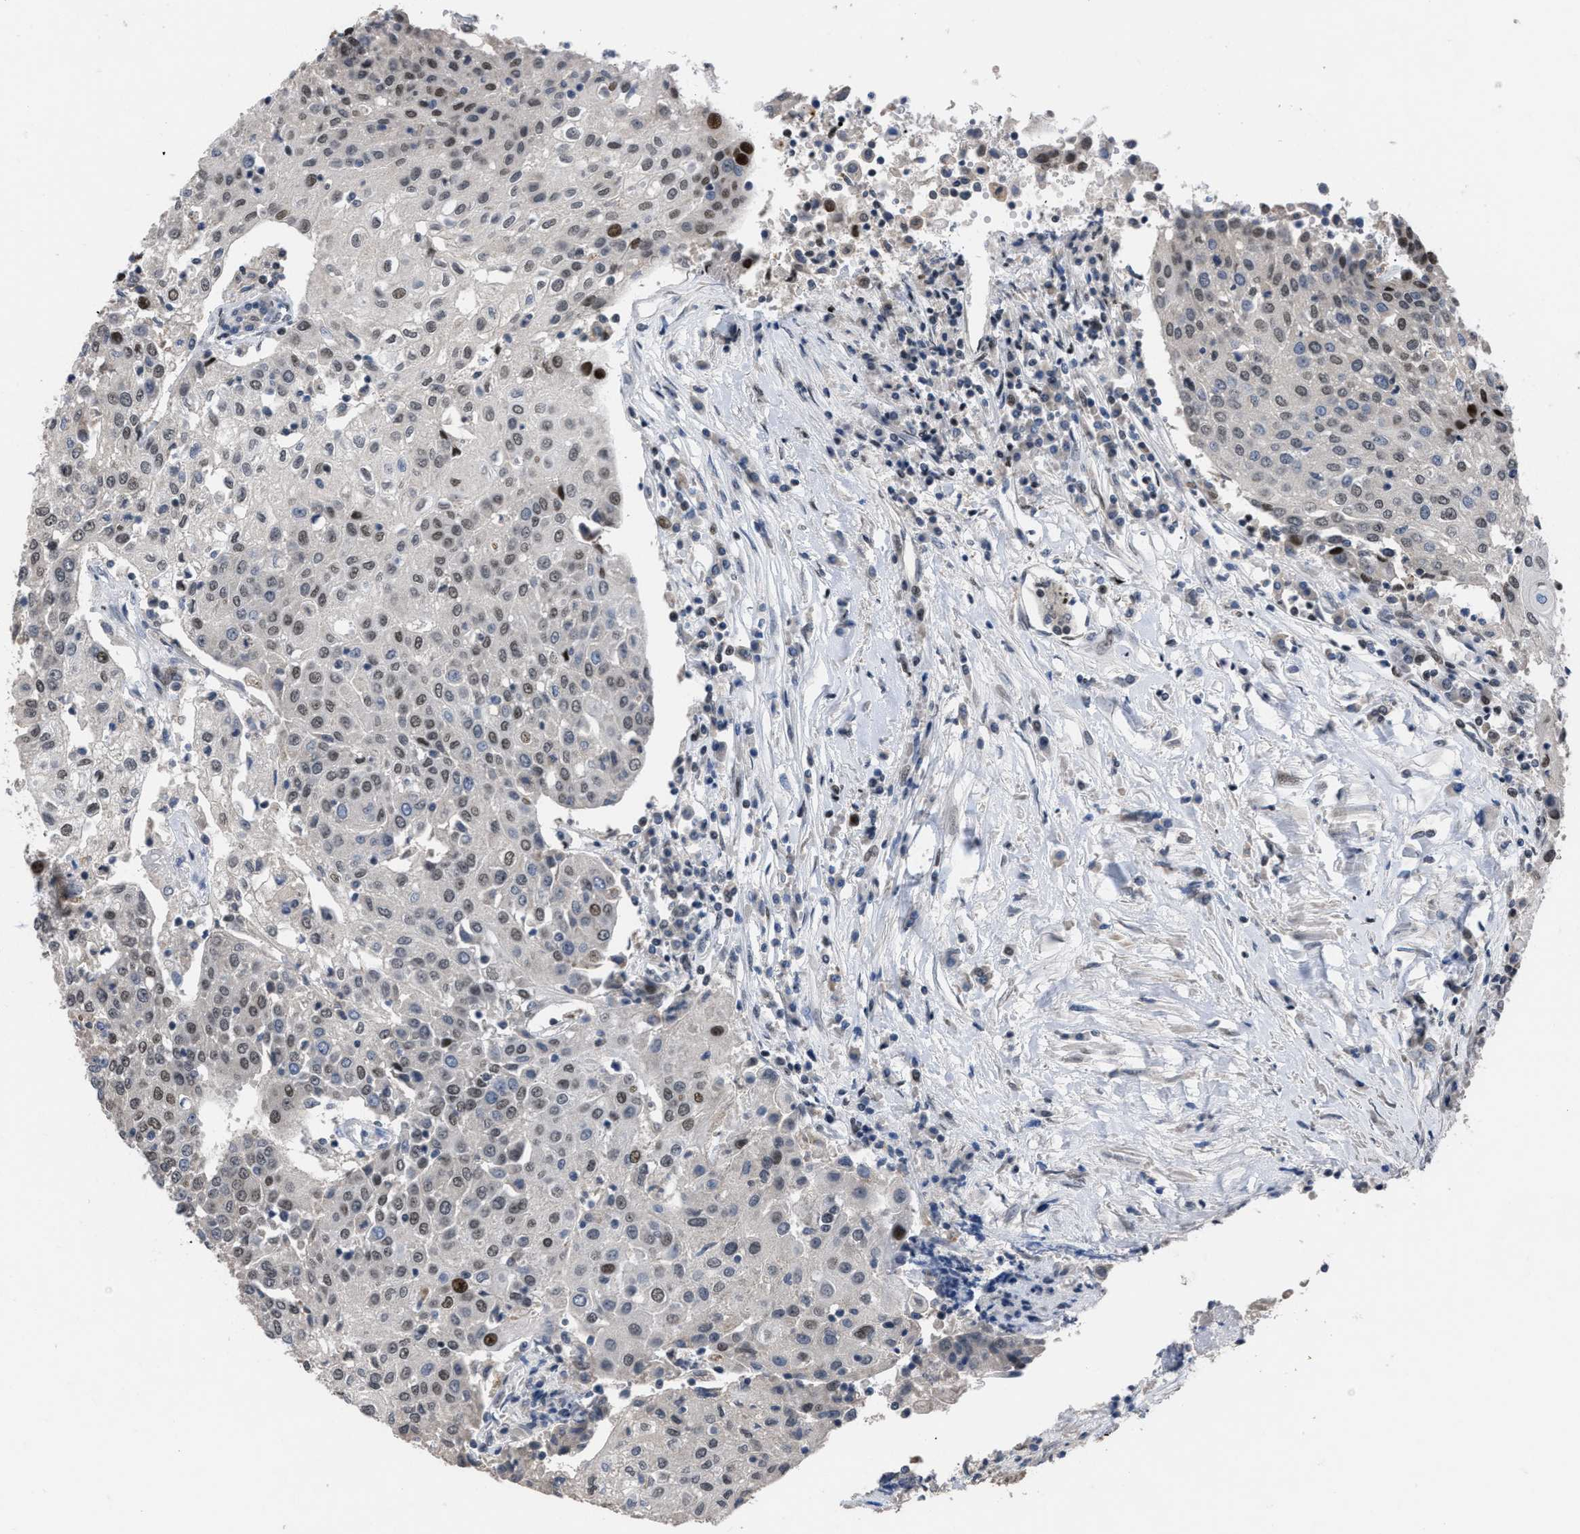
{"staining": {"intensity": "strong", "quantity": "<25%", "location": "nuclear"}, "tissue": "urothelial cancer", "cell_type": "Tumor cells", "image_type": "cancer", "snomed": [{"axis": "morphology", "description": "Urothelial carcinoma, High grade"}, {"axis": "topography", "description": "Urinary bladder"}], "caption": "A micrograph showing strong nuclear positivity in about <25% of tumor cells in urothelial cancer, as visualized by brown immunohistochemical staining.", "gene": "SETDB1", "patient": {"sex": "female", "age": 85}}